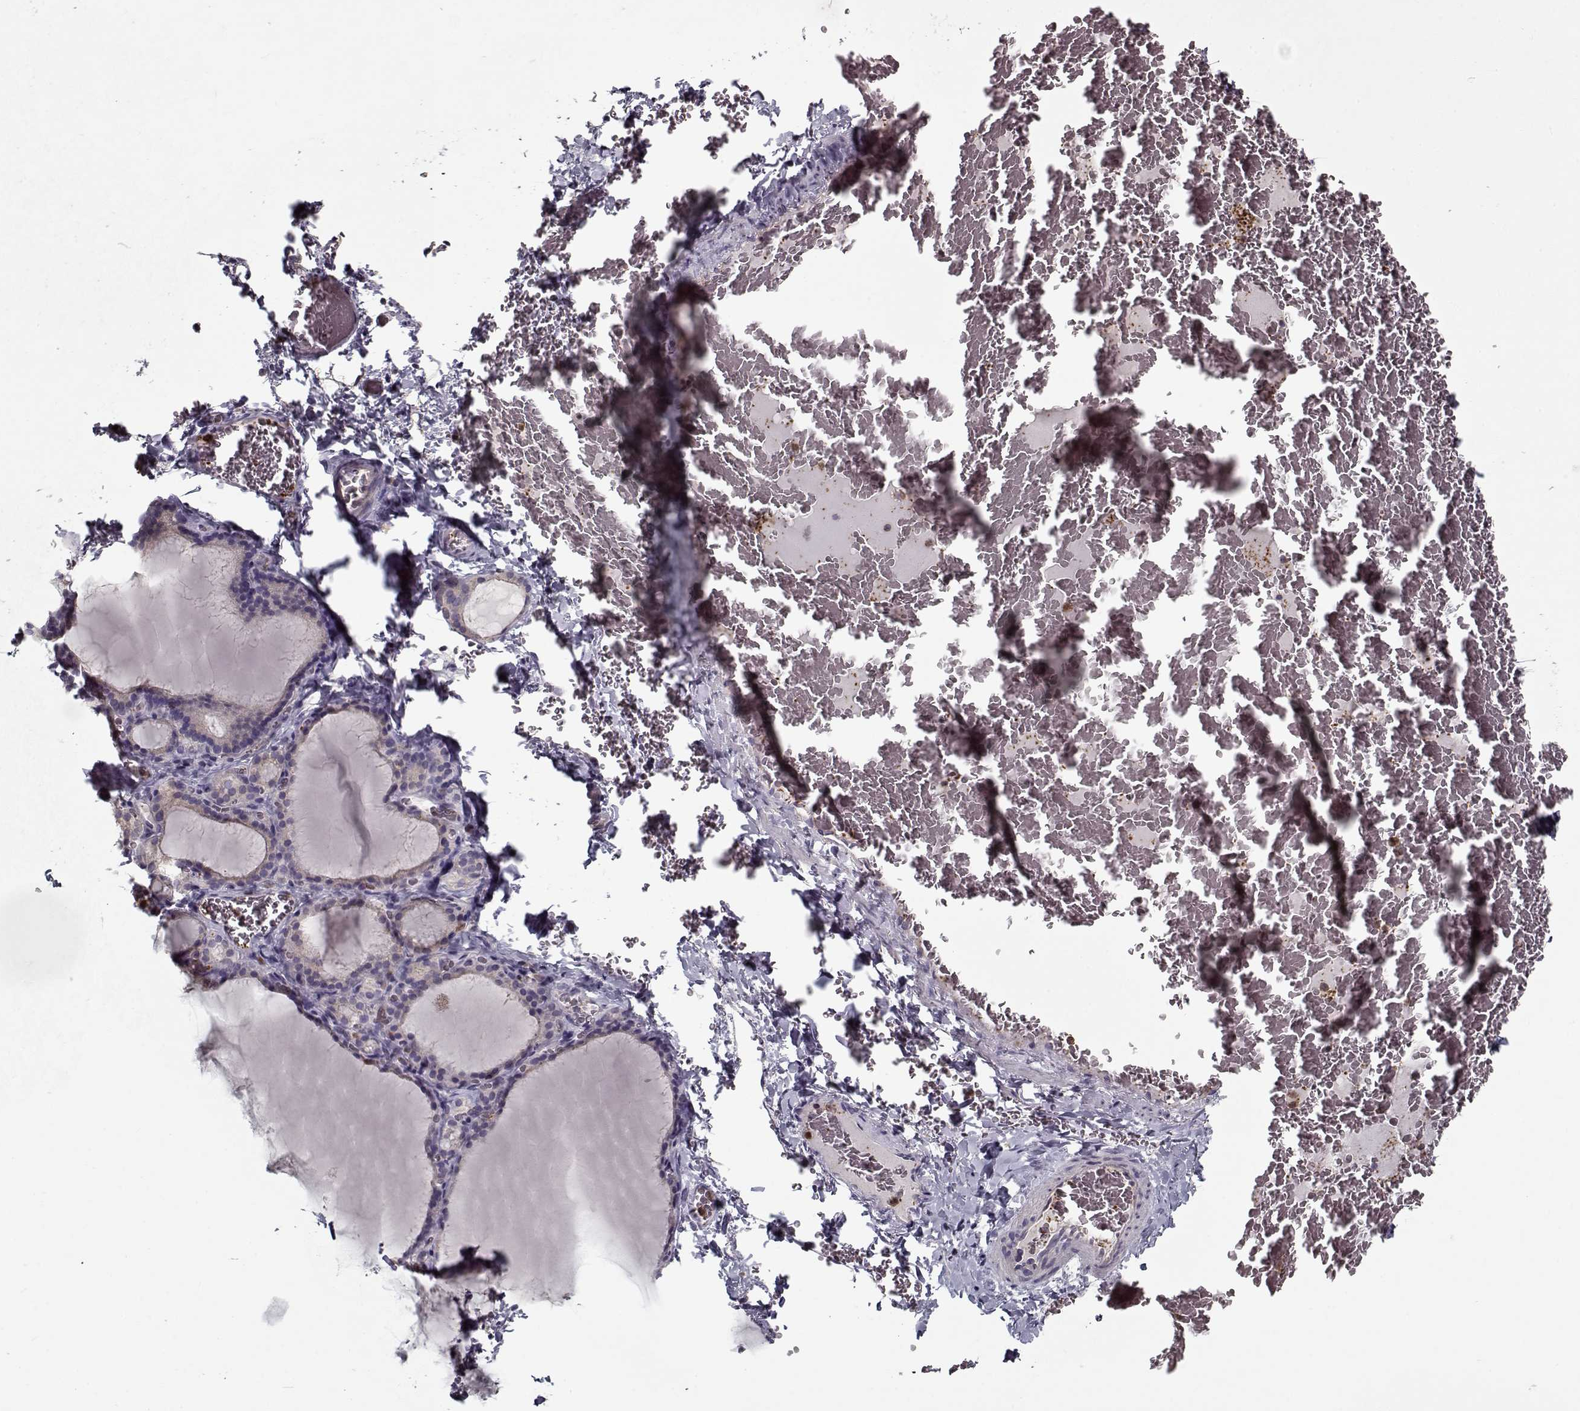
{"staining": {"intensity": "negative", "quantity": "none", "location": "none"}, "tissue": "thyroid gland", "cell_type": "Glandular cells", "image_type": "normal", "snomed": [{"axis": "morphology", "description": "Normal tissue, NOS"}, {"axis": "morphology", "description": "Hyperplasia, NOS"}, {"axis": "topography", "description": "Thyroid gland"}], "caption": "Glandular cells show no significant expression in unremarkable thyroid gland.", "gene": "UNC13D", "patient": {"sex": "female", "age": 27}}